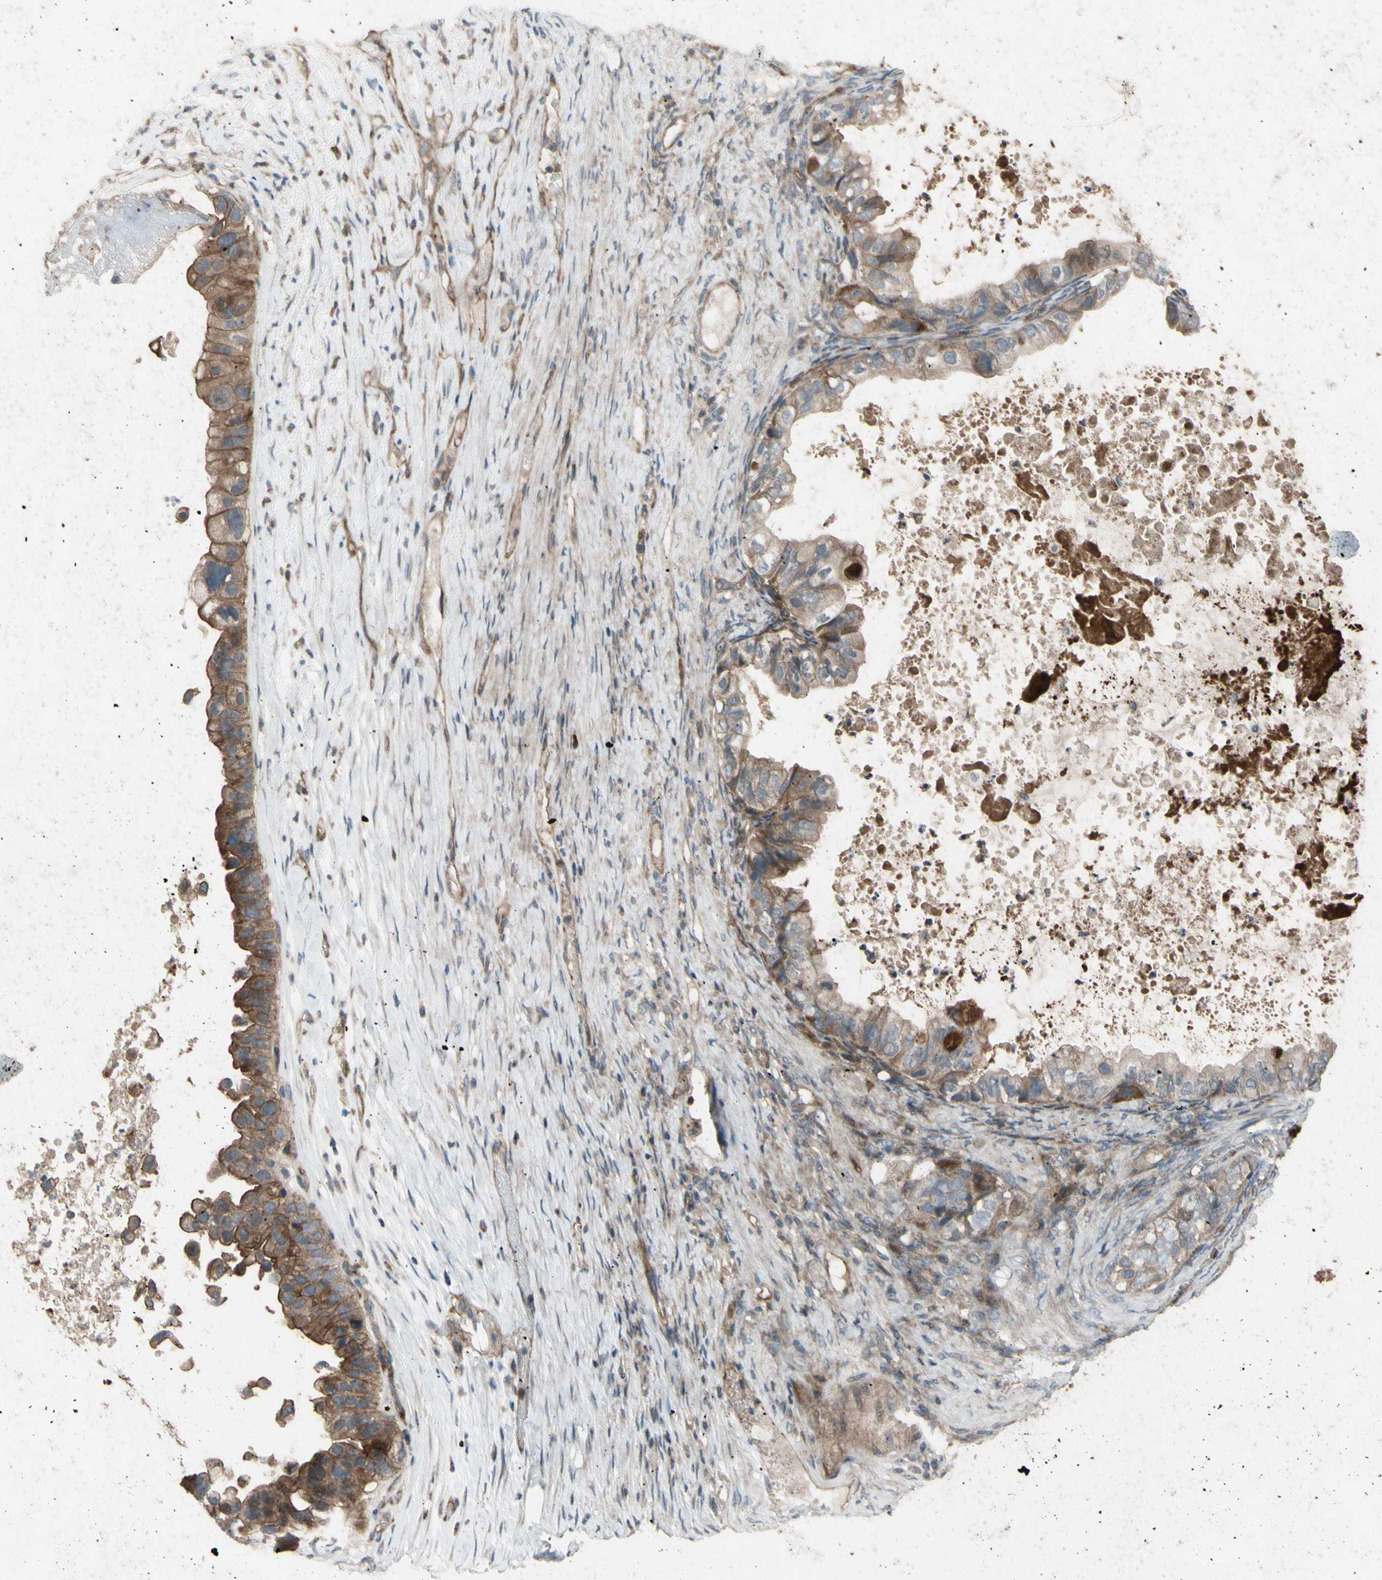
{"staining": {"intensity": "moderate", "quantity": ">75%", "location": "cytoplasmic/membranous"}, "tissue": "ovarian cancer", "cell_type": "Tumor cells", "image_type": "cancer", "snomed": [{"axis": "morphology", "description": "Cystadenocarcinoma, mucinous, NOS"}, {"axis": "topography", "description": "Ovary"}], "caption": "Immunohistochemistry (IHC) histopathology image of human ovarian cancer stained for a protein (brown), which exhibits medium levels of moderate cytoplasmic/membranous positivity in about >75% of tumor cells.", "gene": "SHROOM4", "patient": {"sex": "female", "age": 80}}